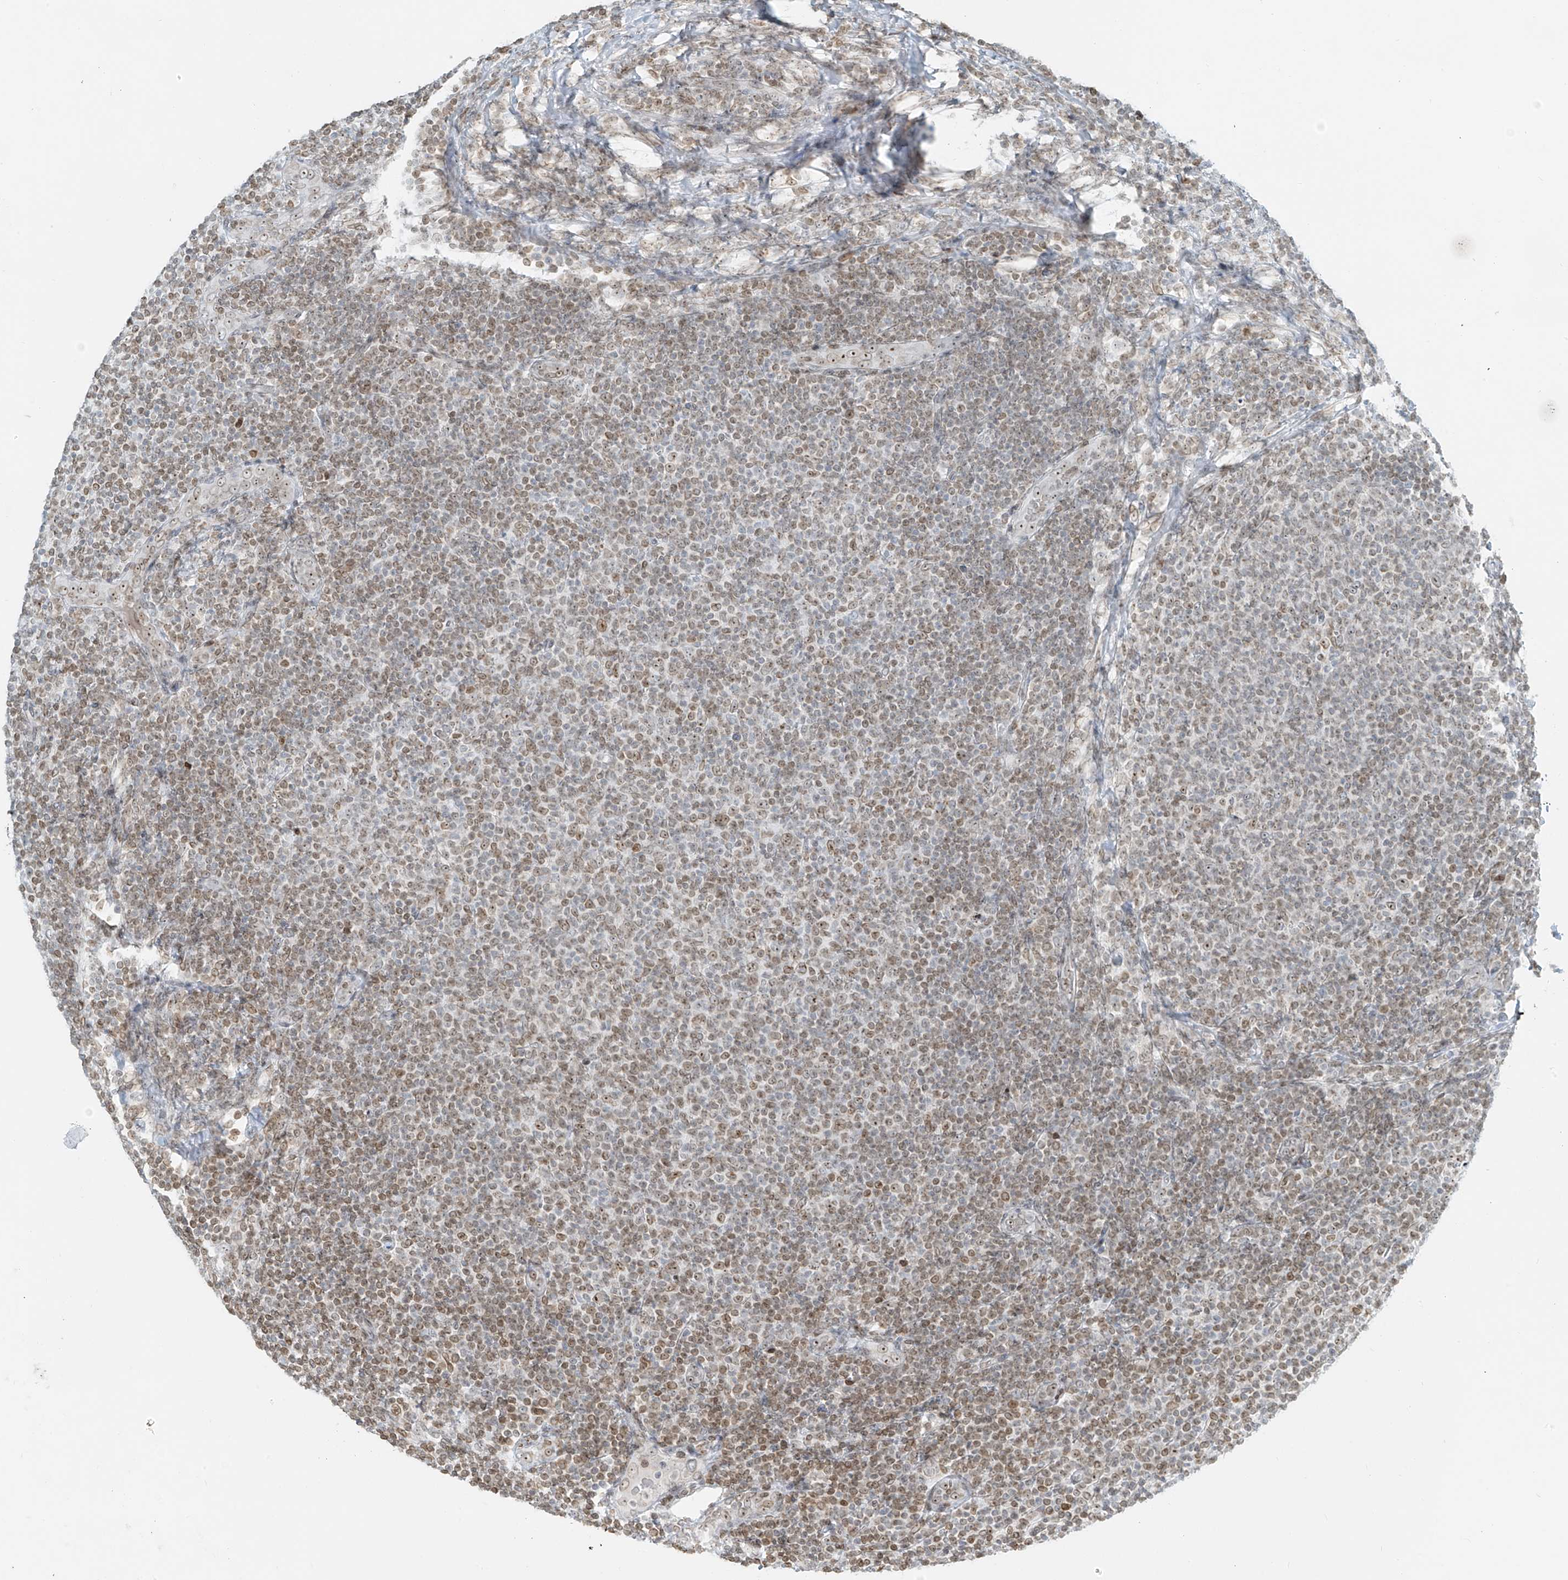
{"staining": {"intensity": "weak", "quantity": "25%-75%", "location": "cytoplasmic/membranous,nuclear"}, "tissue": "lymphoma", "cell_type": "Tumor cells", "image_type": "cancer", "snomed": [{"axis": "morphology", "description": "Malignant lymphoma, non-Hodgkin's type, Low grade"}, {"axis": "topography", "description": "Lymph node"}], "caption": "Protein staining displays weak cytoplasmic/membranous and nuclear positivity in approximately 25%-75% of tumor cells in lymphoma. The staining was performed using DAB, with brown indicating positive protein expression. Nuclei are stained blue with hematoxylin.", "gene": "SAMD15", "patient": {"sex": "male", "age": 66}}